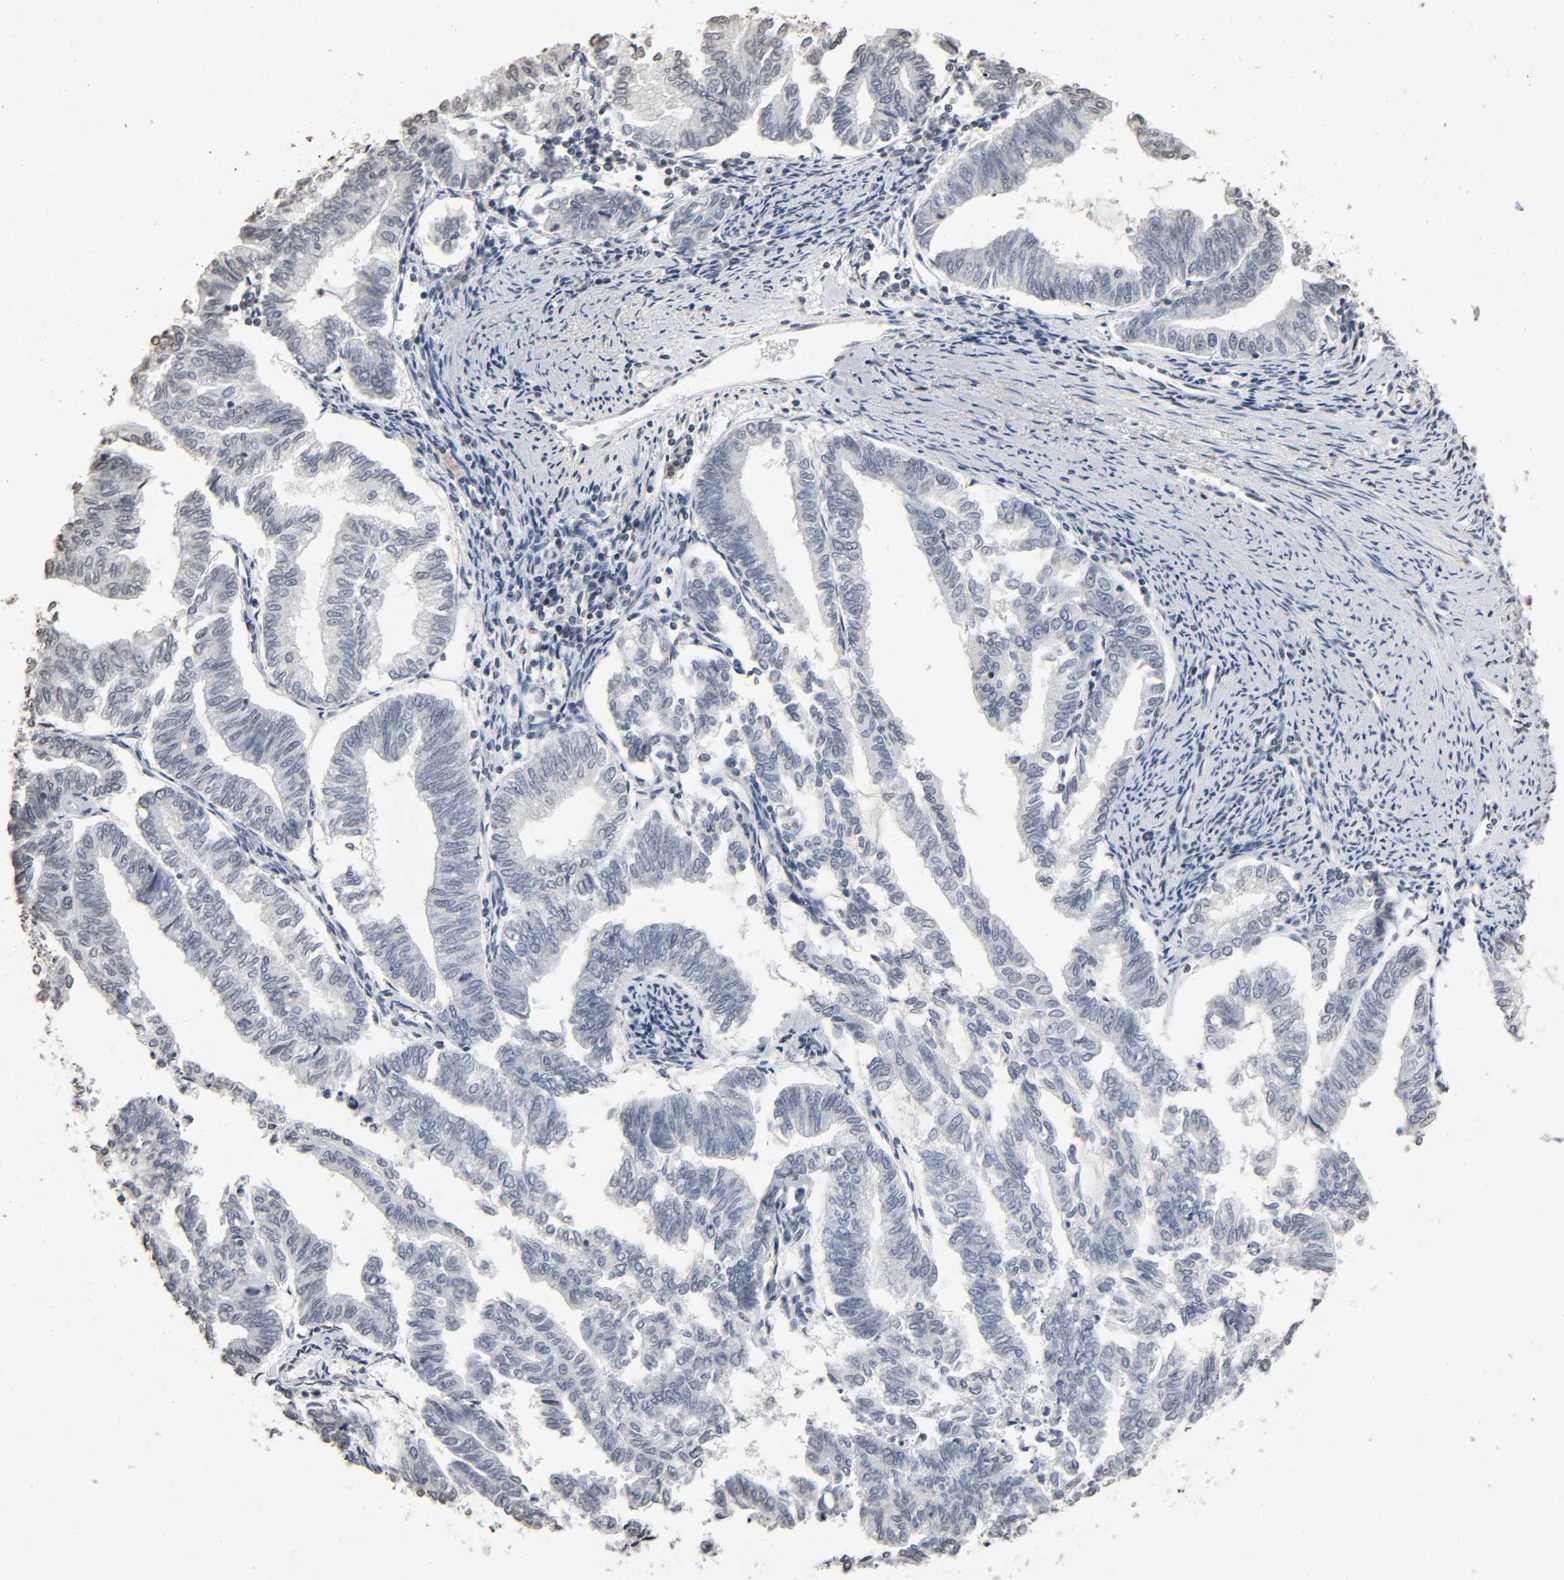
{"staining": {"intensity": "negative", "quantity": "none", "location": "none"}, "tissue": "endometrial cancer", "cell_type": "Tumor cells", "image_type": "cancer", "snomed": [{"axis": "morphology", "description": "Adenocarcinoma, NOS"}, {"axis": "topography", "description": "Endometrium"}], "caption": "Tumor cells are negative for brown protein staining in endometrial cancer (adenocarcinoma). Brightfield microscopy of immunohistochemistry (IHC) stained with DAB (3,3'-diaminobenzidine) (brown) and hematoxylin (blue), captured at high magnification.", "gene": "STK4", "patient": {"sex": "female", "age": 79}}